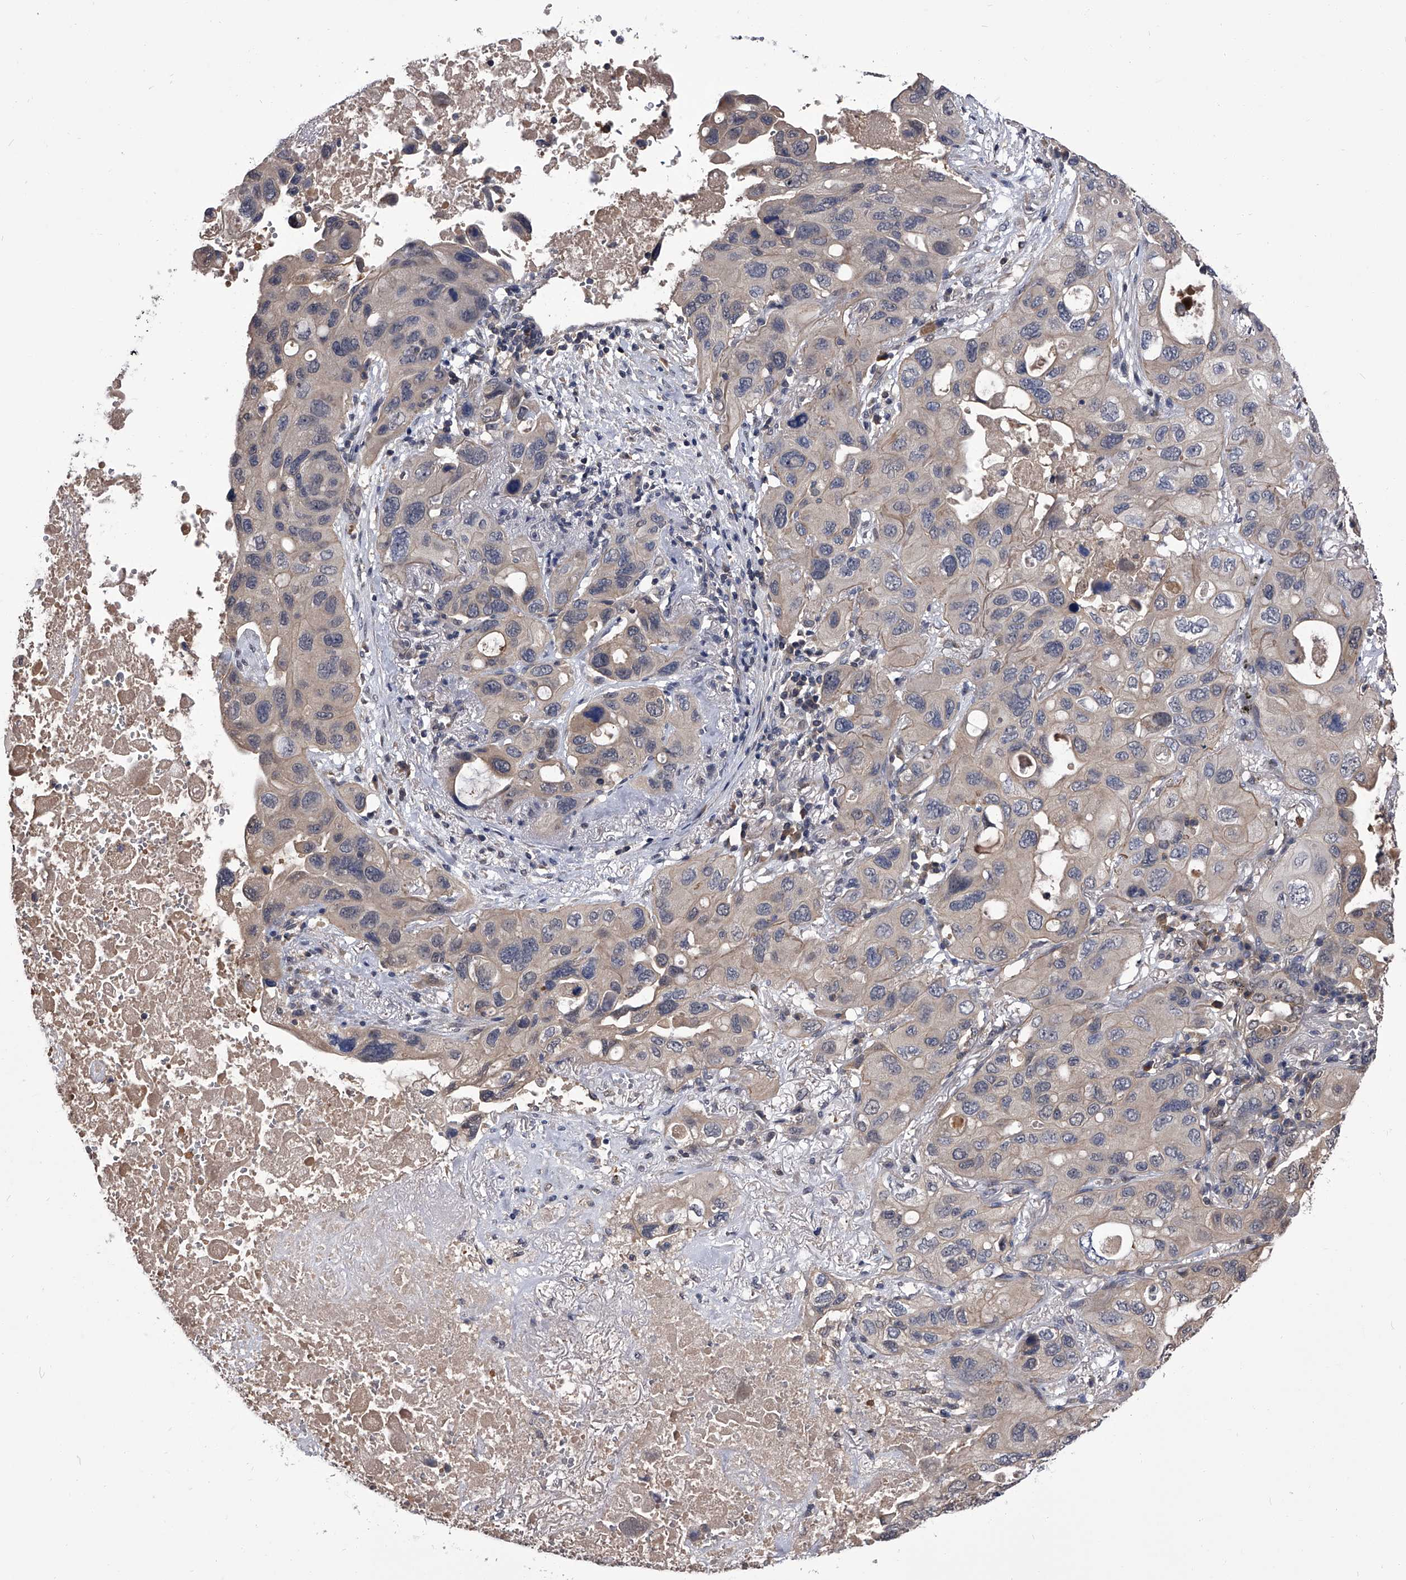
{"staining": {"intensity": "negative", "quantity": "none", "location": "none"}, "tissue": "lung cancer", "cell_type": "Tumor cells", "image_type": "cancer", "snomed": [{"axis": "morphology", "description": "Squamous cell carcinoma, NOS"}, {"axis": "topography", "description": "Lung"}], "caption": "Immunohistochemistry (IHC) of human lung cancer (squamous cell carcinoma) displays no positivity in tumor cells. (DAB IHC, high magnification).", "gene": "SLC18B1", "patient": {"sex": "female", "age": 73}}